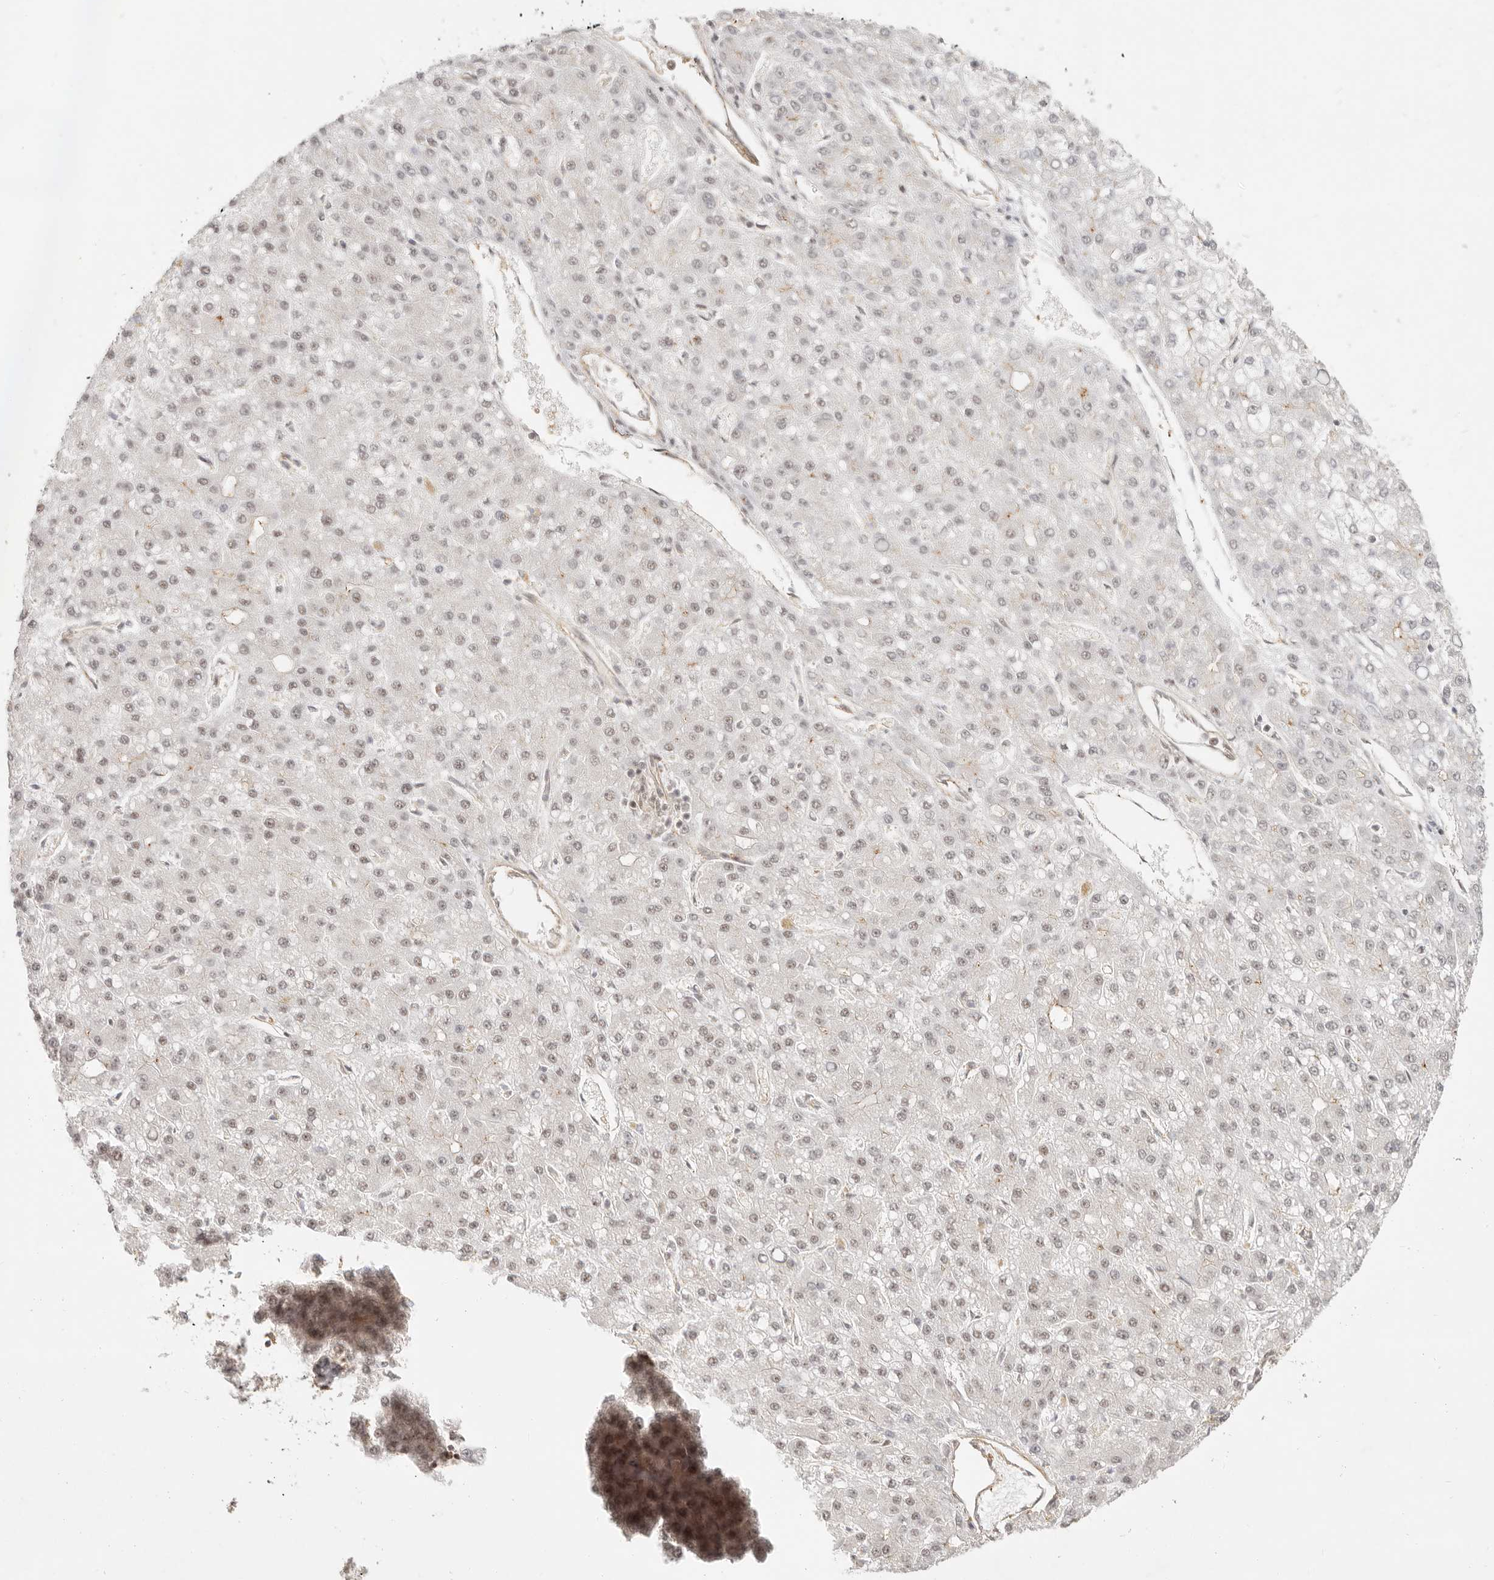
{"staining": {"intensity": "weak", "quantity": ">75%", "location": "nuclear"}, "tissue": "liver cancer", "cell_type": "Tumor cells", "image_type": "cancer", "snomed": [{"axis": "morphology", "description": "Carcinoma, Hepatocellular, NOS"}, {"axis": "topography", "description": "Liver"}], "caption": "Immunohistochemical staining of hepatocellular carcinoma (liver) displays low levels of weak nuclear protein staining in about >75% of tumor cells.", "gene": "BAP1", "patient": {"sex": "male", "age": 67}}